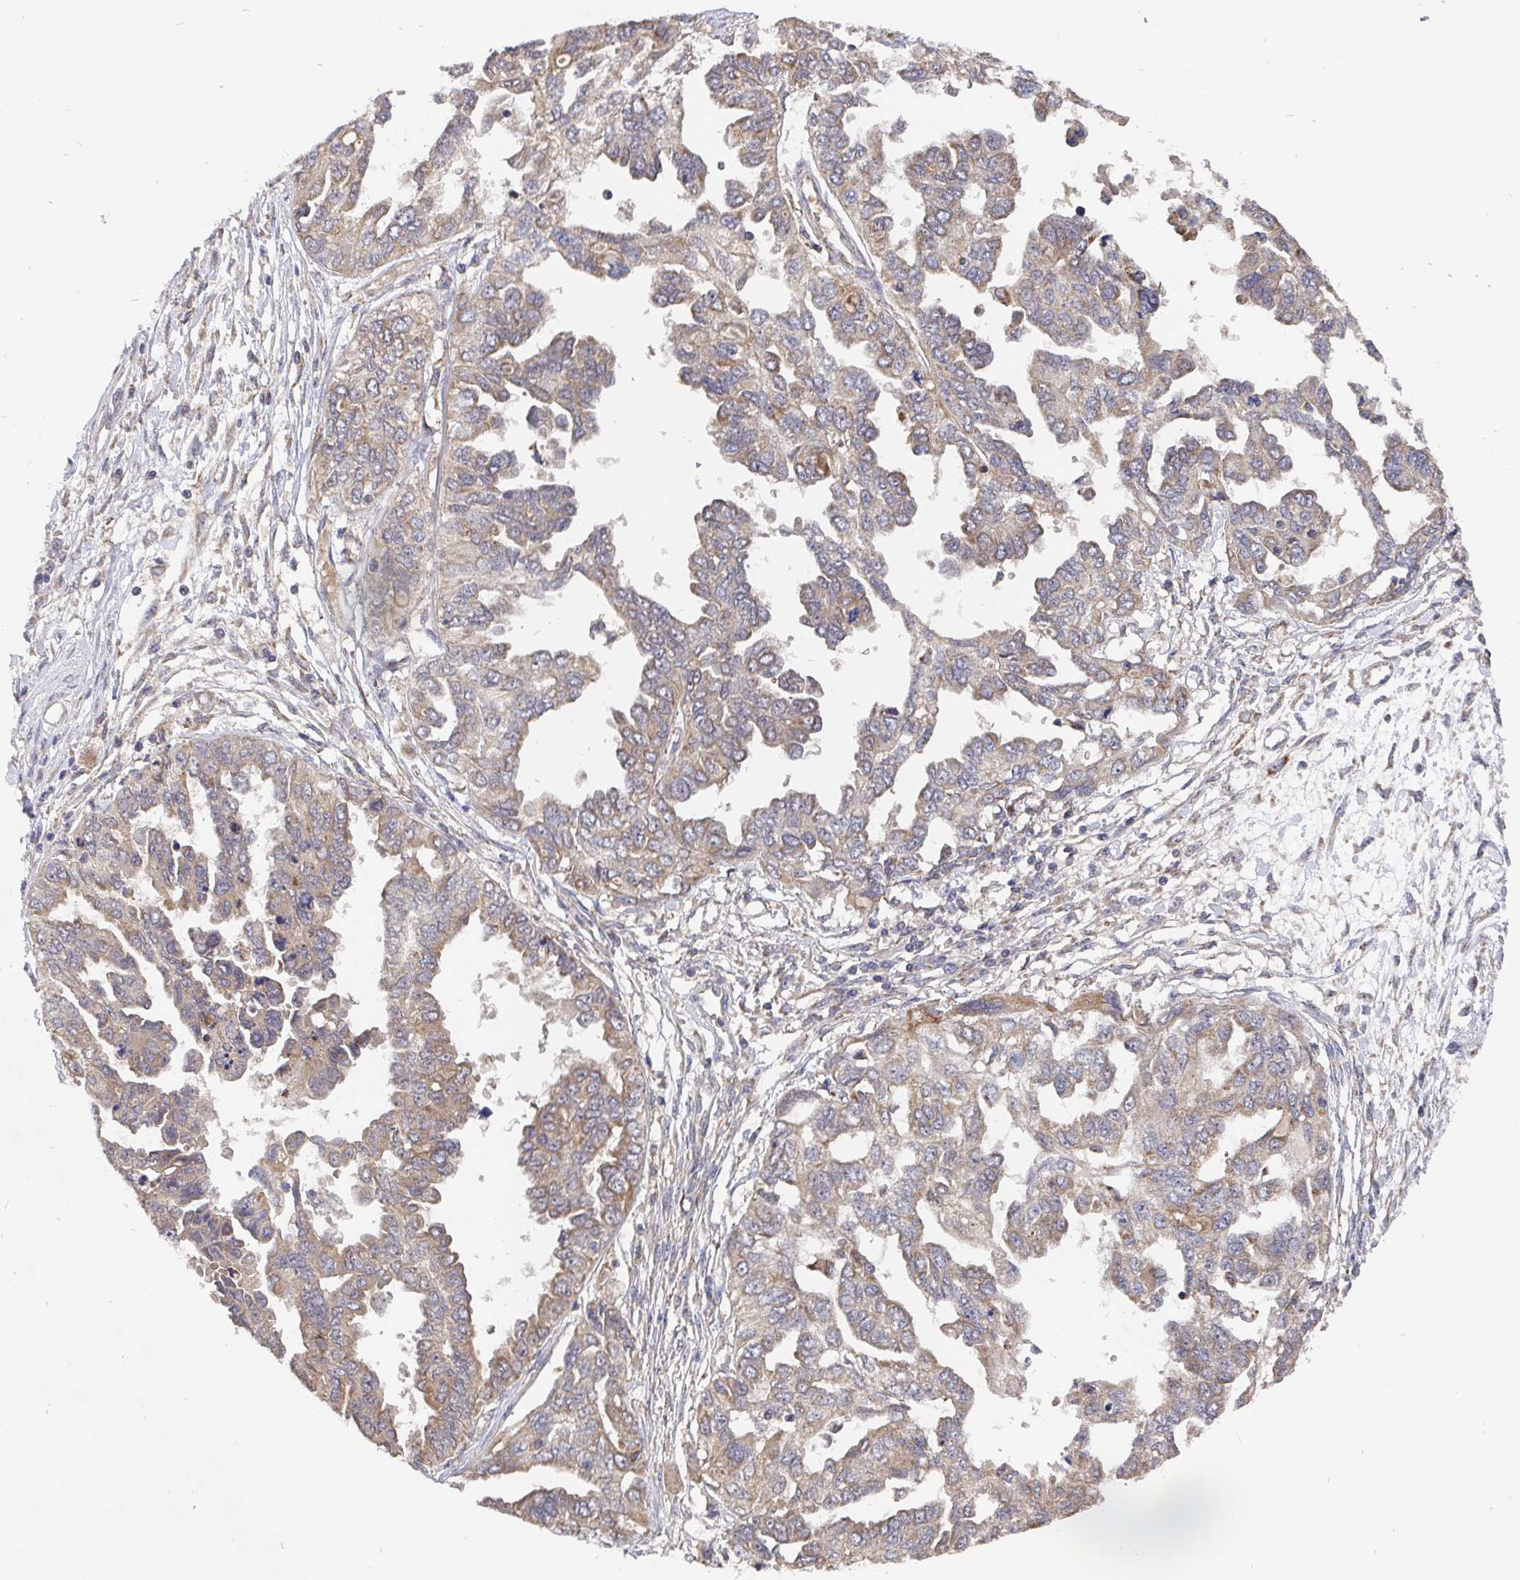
{"staining": {"intensity": "weak", "quantity": ">75%", "location": "cytoplasmic/membranous"}, "tissue": "ovarian cancer", "cell_type": "Tumor cells", "image_type": "cancer", "snomed": [{"axis": "morphology", "description": "Cystadenocarcinoma, serous, NOS"}, {"axis": "topography", "description": "Ovary"}], "caption": "Protein staining demonstrates weak cytoplasmic/membranous staining in about >75% of tumor cells in ovarian serous cystadenocarcinoma. (DAB (3,3'-diaminobenzidine) = brown stain, brightfield microscopy at high magnification).", "gene": "PDF", "patient": {"sex": "female", "age": 53}}